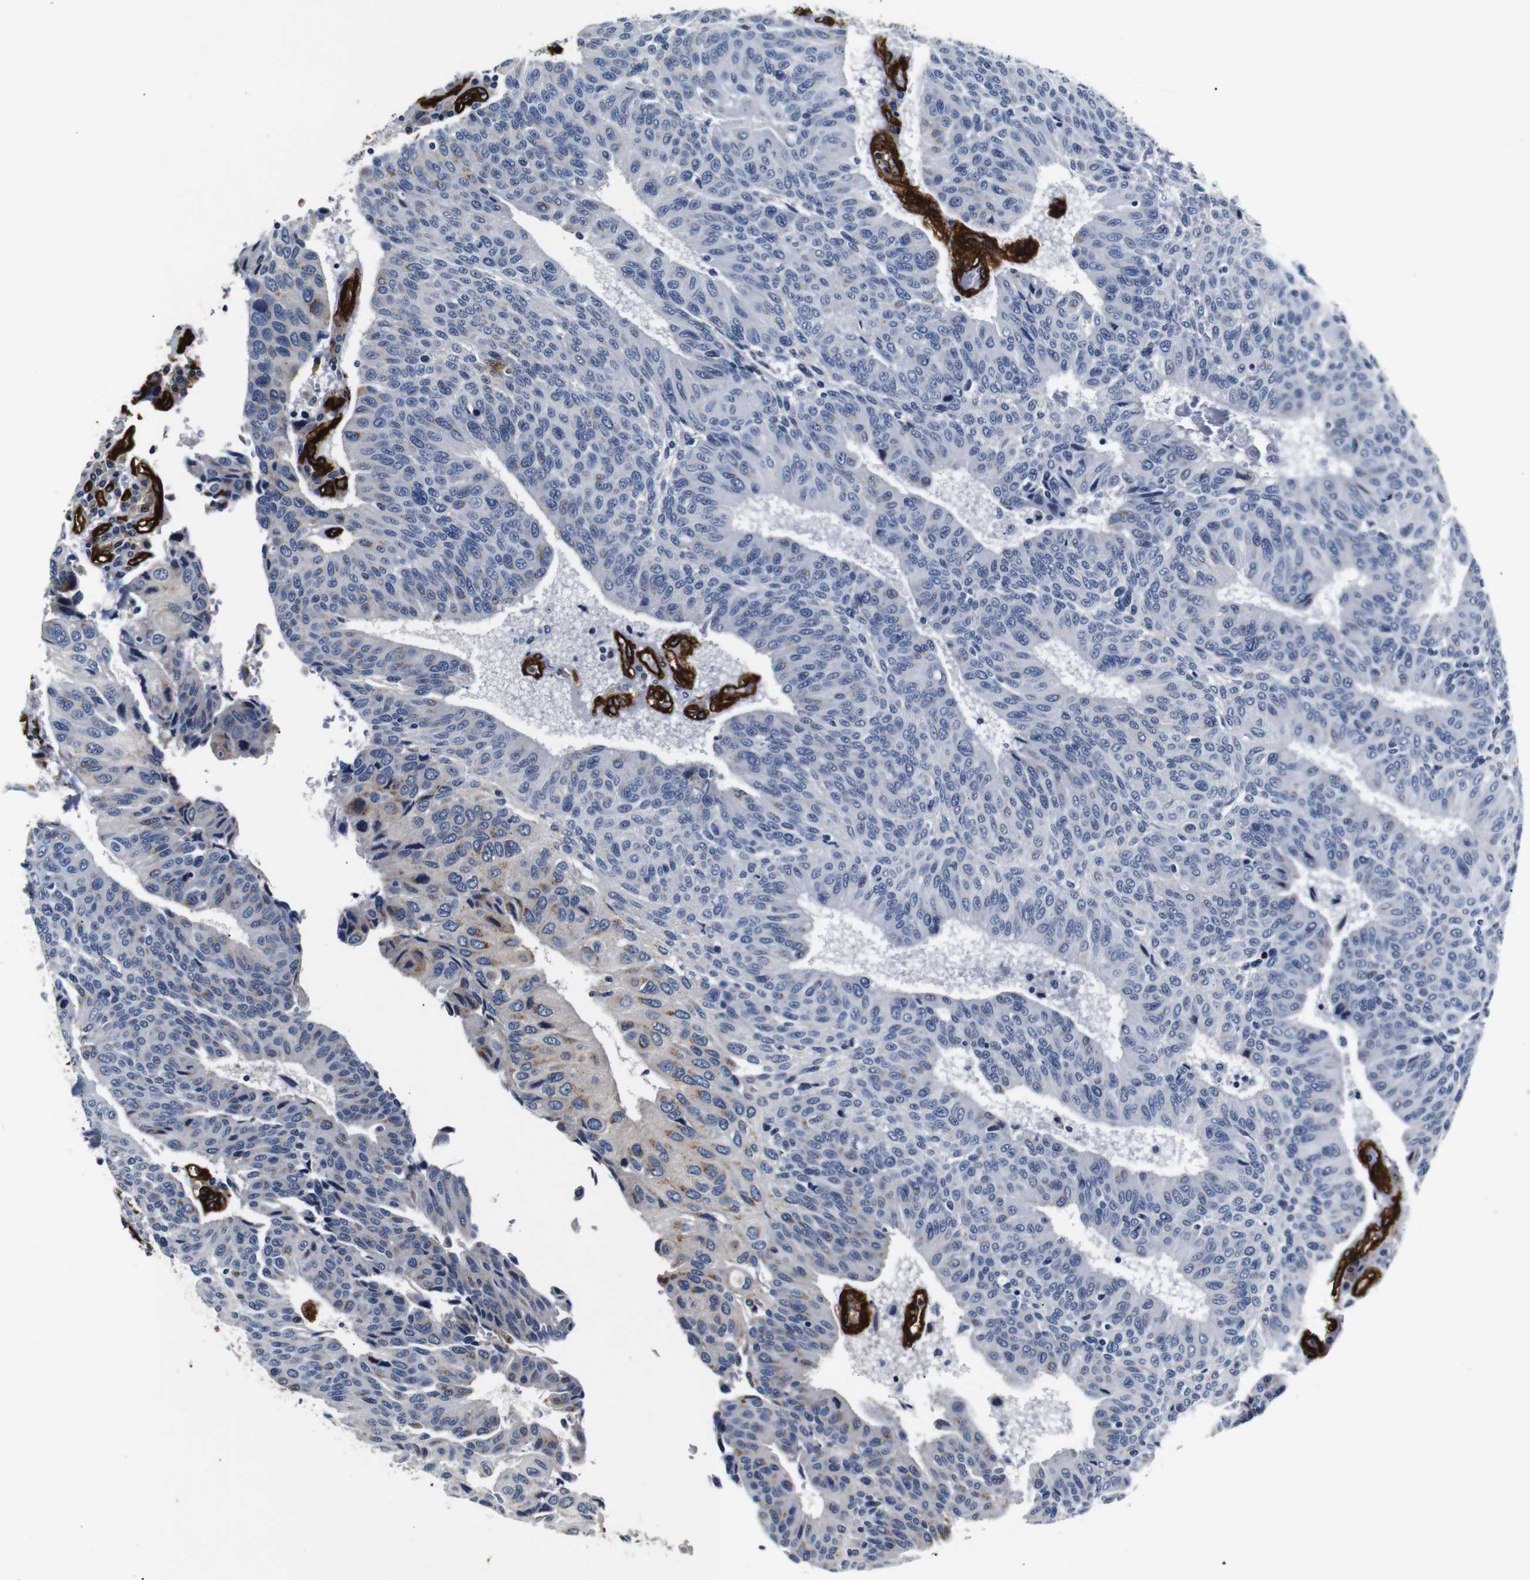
{"staining": {"intensity": "weak", "quantity": "<25%", "location": "cytoplasmic/membranous"}, "tissue": "urothelial cancer", "cell_type": "Tumor cells", "image_type": "cancer", "snomed": [{"axis": "morphology", "description": "Urothelial carcinoma, High grade"}, {"axis": "topography", "description": "Urinary bladder"}], "caption": "Immunohistochemical staining of human high-grade urothelial carcinoma shows no significant positivity in tumor cells.", "gene": "CAV2", "patient": {"sex": "male", "age": 66}}